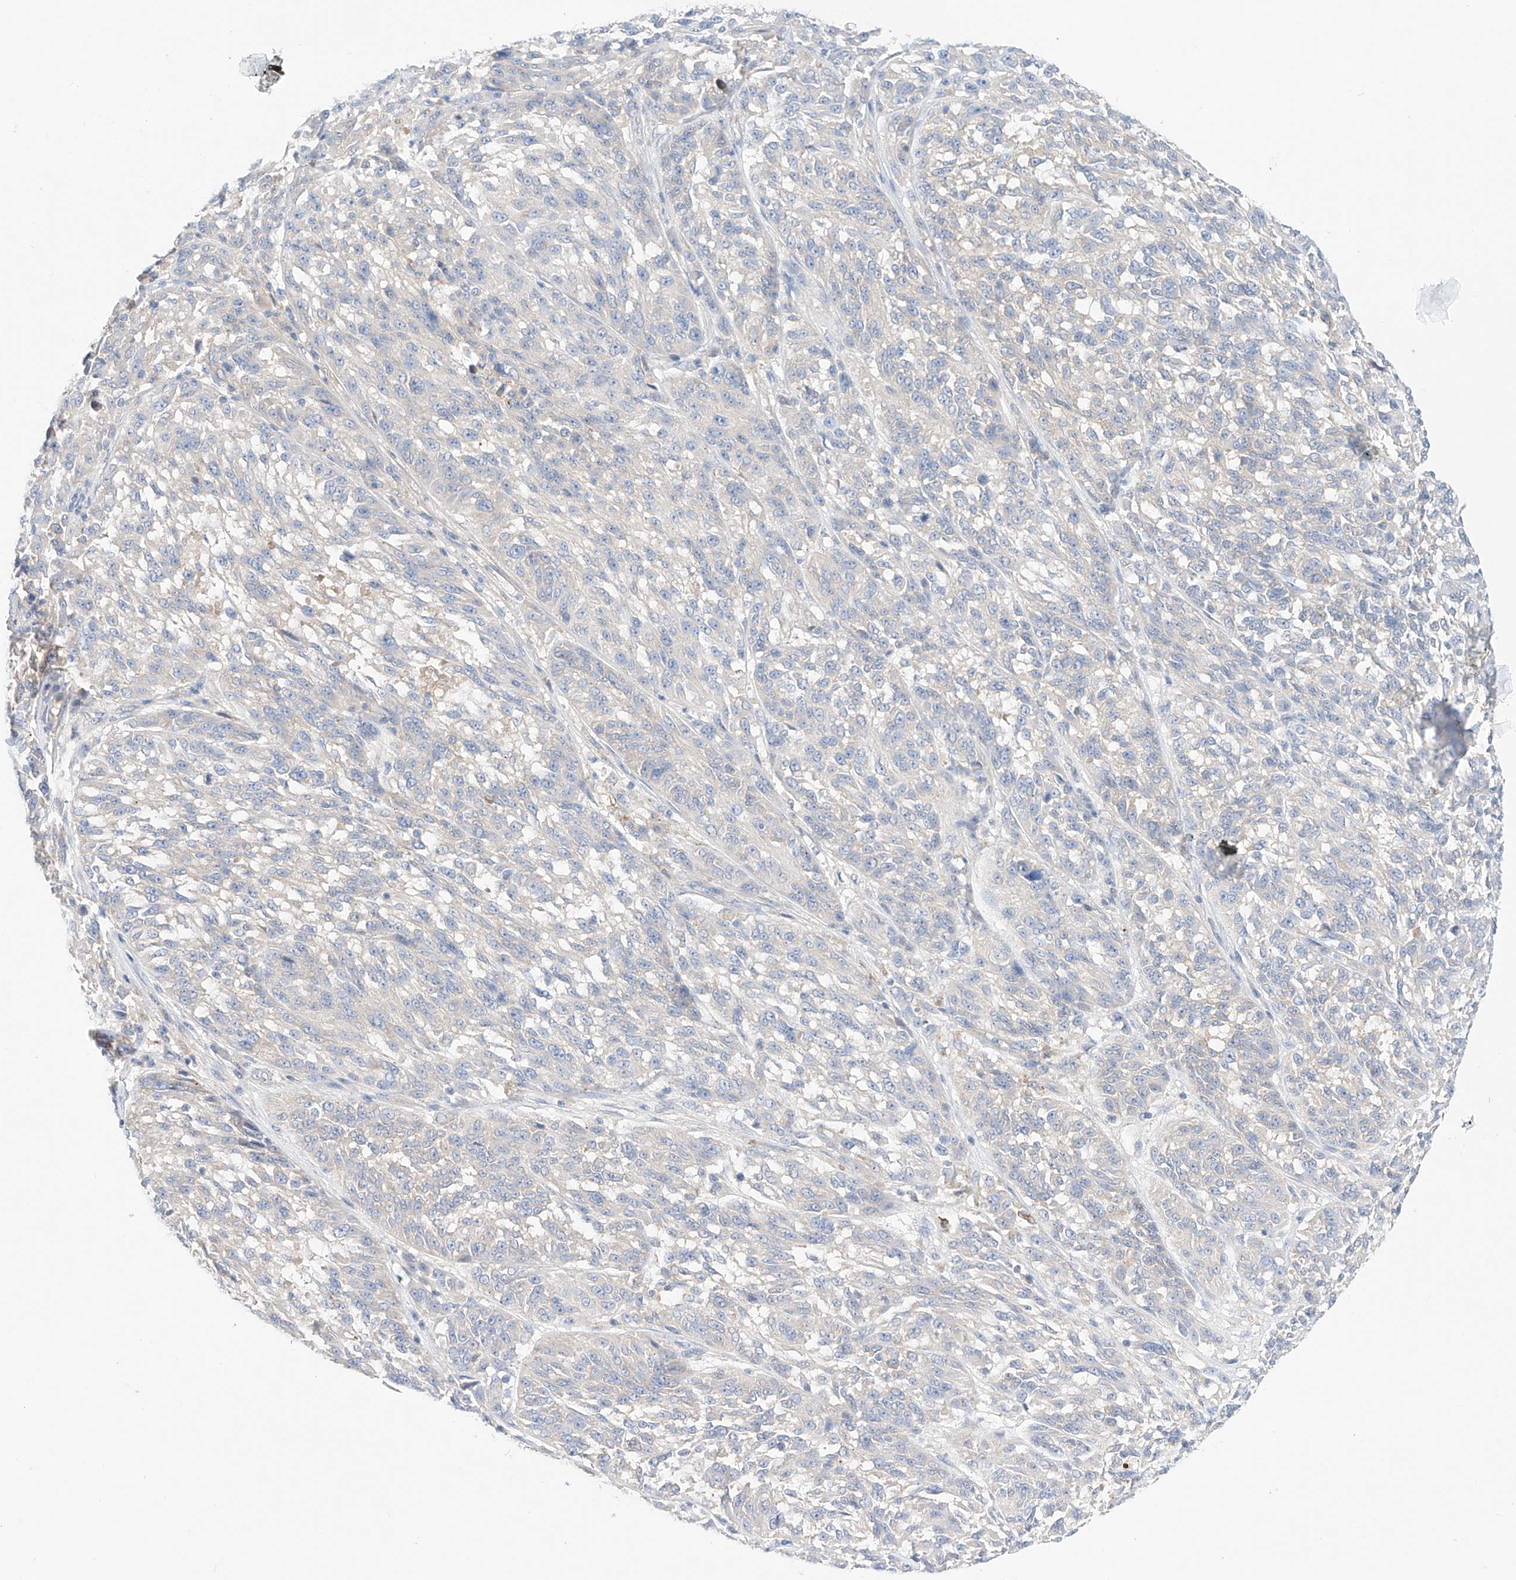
{"staining": {"intensity": "negative", "quantity": "none", "location": "none"}, "tissue": "melanoma", "cell_type": "Tumor cells", "image_type": "cancer", "snomed": [{"axis": "morphology", "description": "Malignant melanoma, NOS"}, {"axis": "topography", "description": "Skin"}], "caption": "DAB (3,3'-diaminobenzidine) immunohistochemical staining of malignant melanoma reveals no significant staining in tumor cells.", "gene": "PGGT1B", "patient": {"sex": "male", "age": 53}}